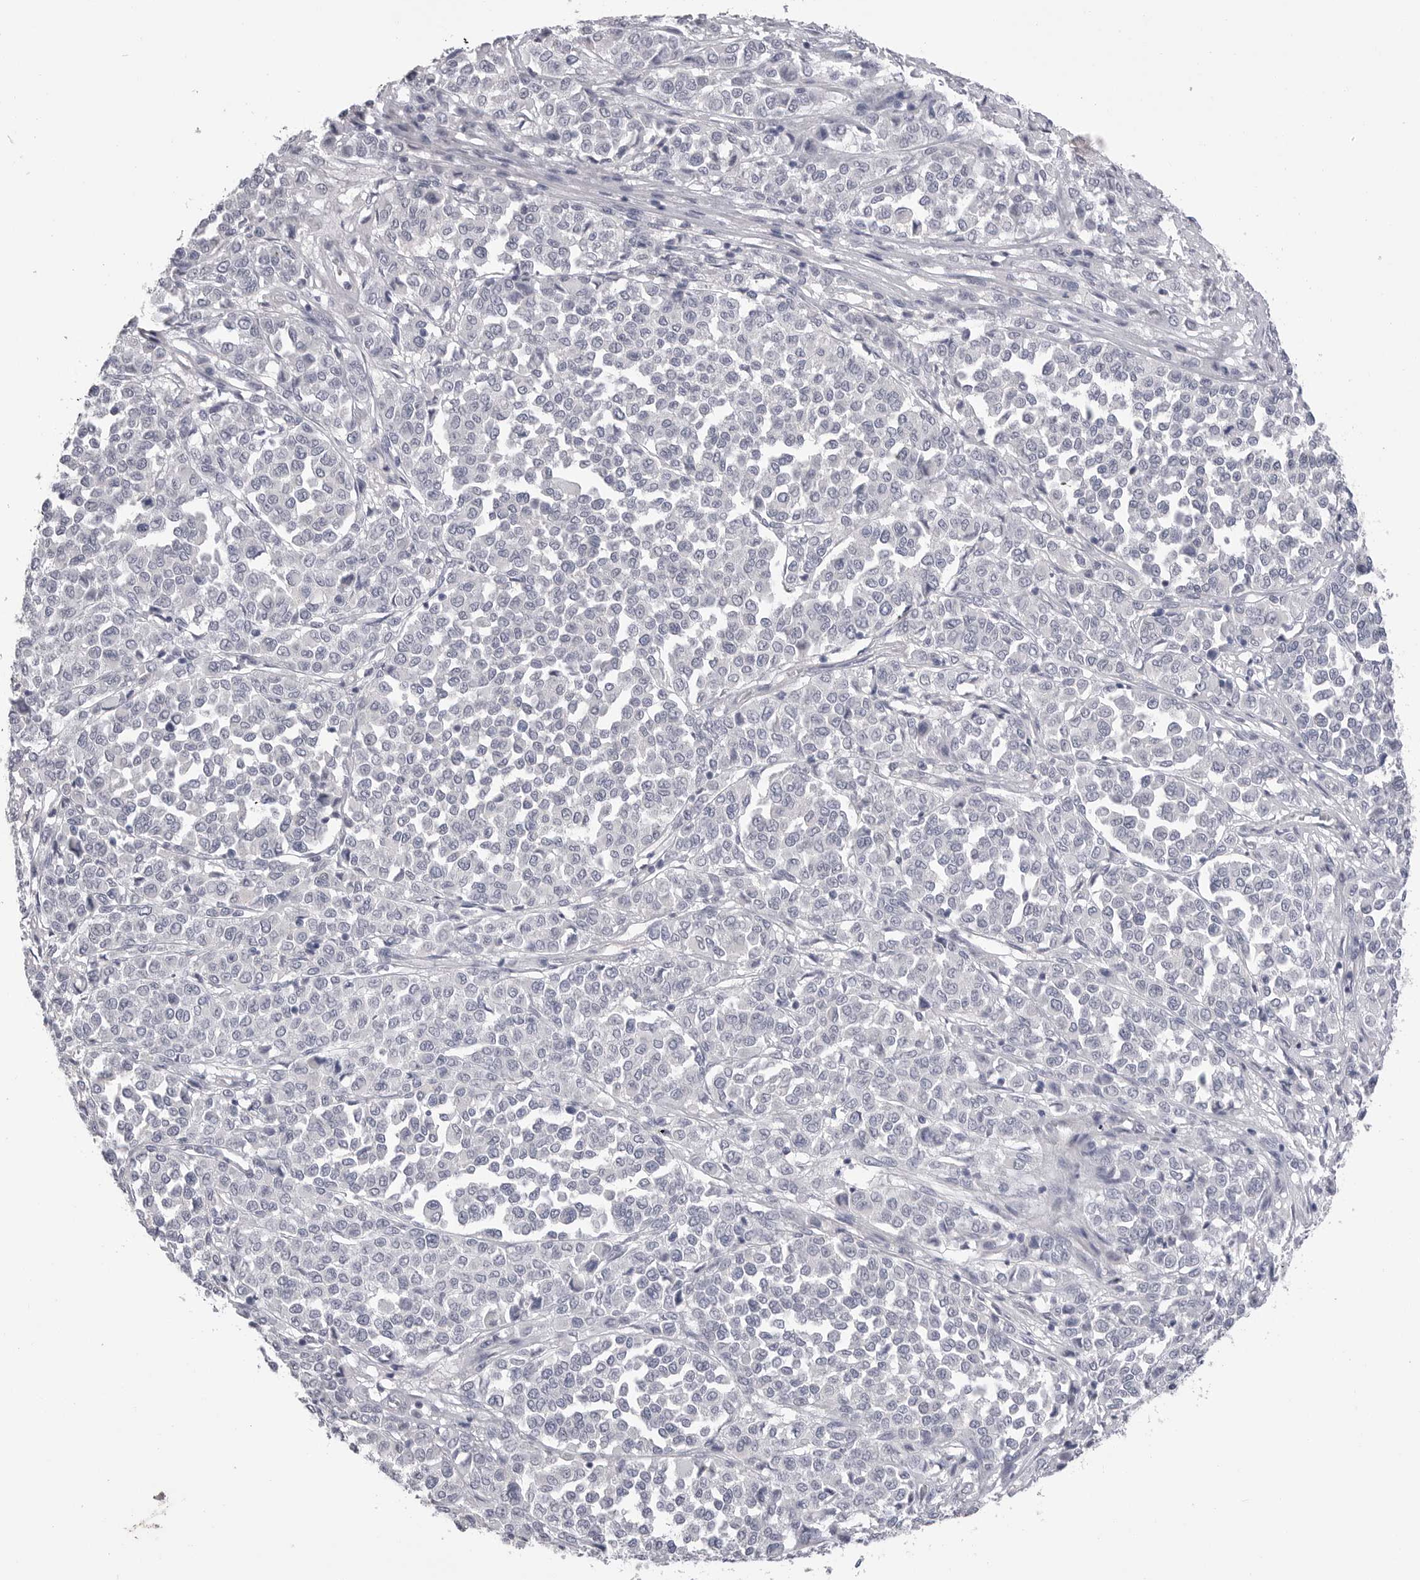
{"staining": {"intensity": "negative", "quantity": "none", "location": "none"}, "tissue": "melanoma", "cell_type": "Tumor cells", "image_type": "cancer", "snomed": [{"axis": "morphology", "description": "Malignant melanoma, Metastatic site"}, {"axis": "topography", "description": "Pancreas"}], "caption": "Melanoma was stained to show a protein in brown. There is no significant staining in tumor cells.", "gene": "DLGAP3", "patient": {"sex": "female", "age": 30}}